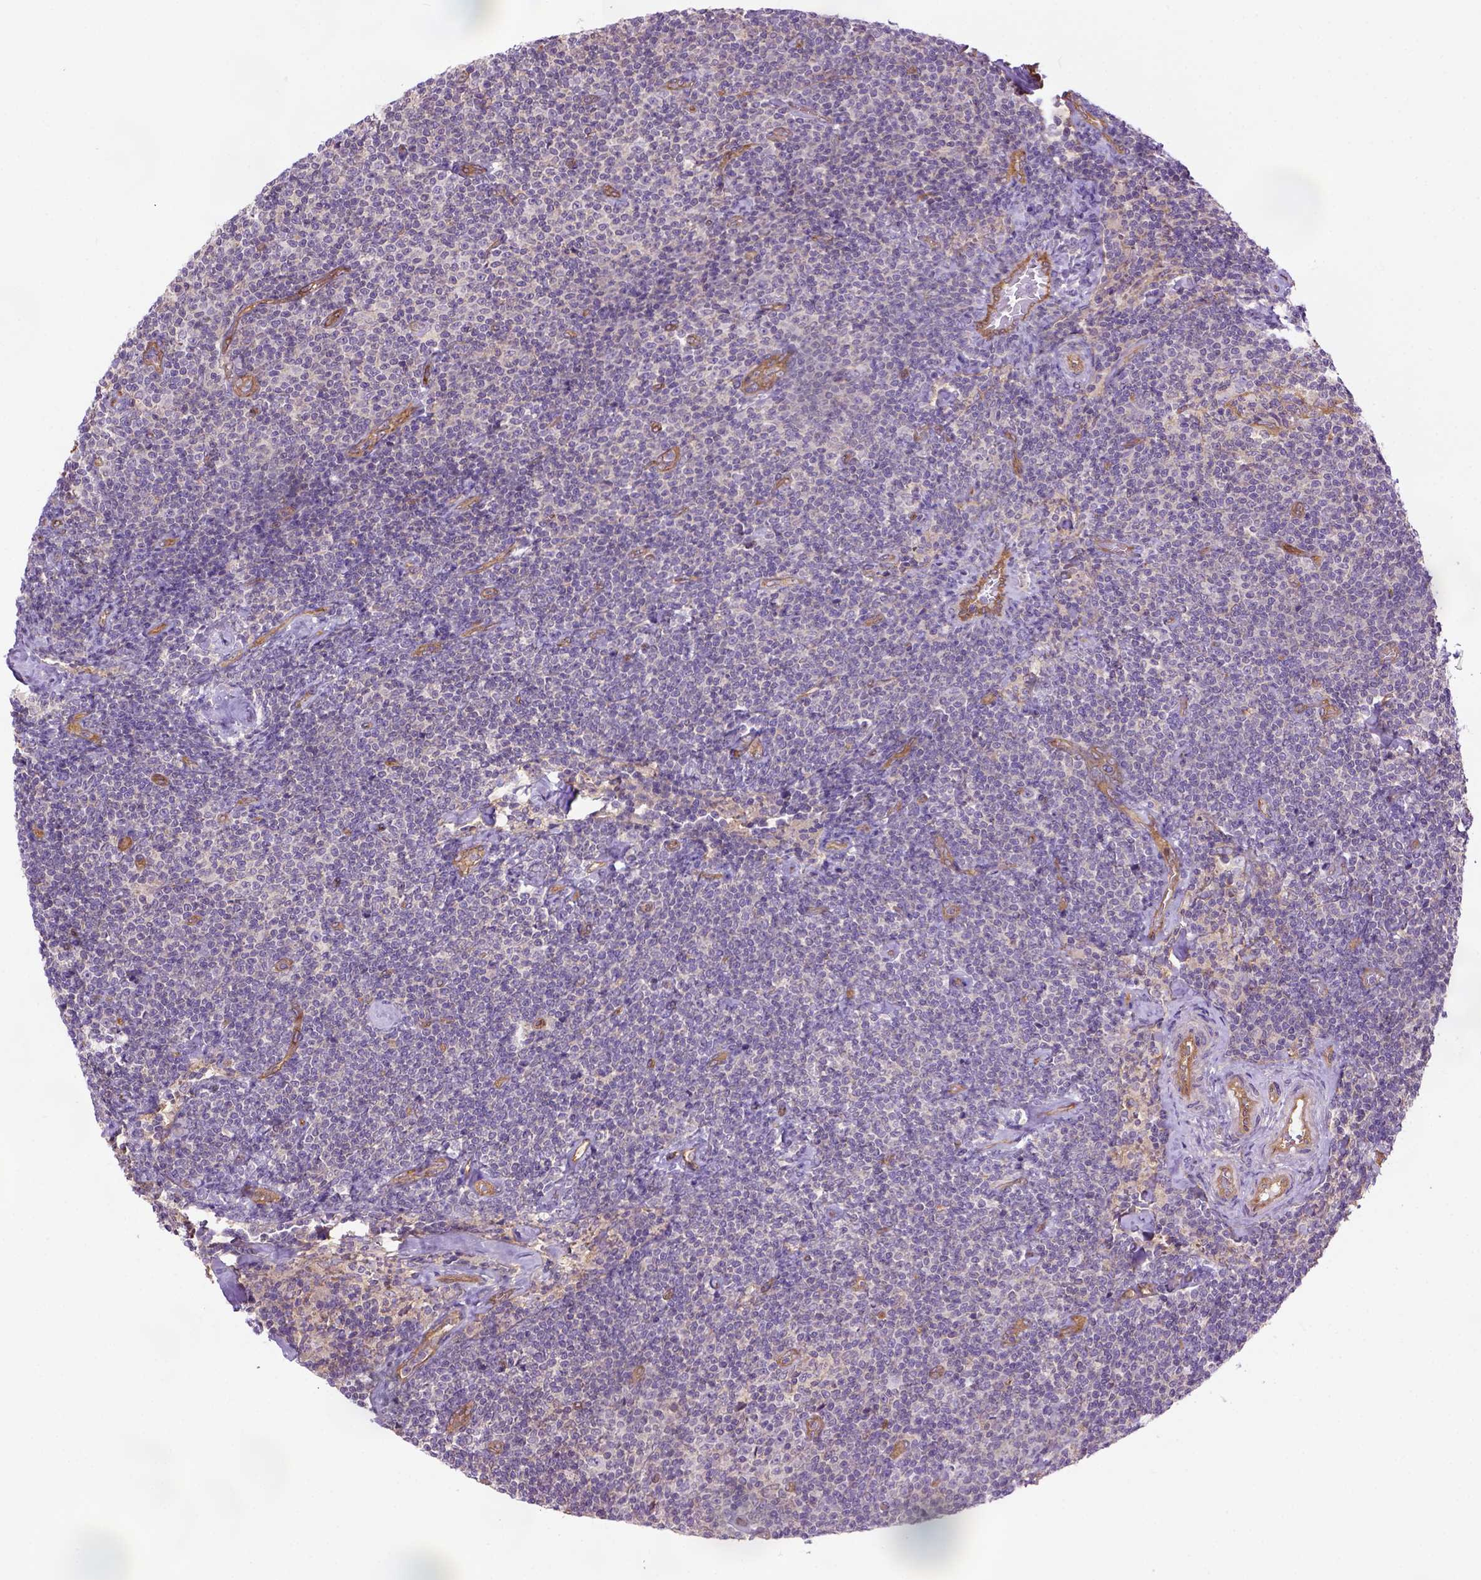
{"staining": {"intensity": "negative", "quantity": "none", "location": "none"}, "tissue": "lymphoma", "cell_type": "Tumor cells", "image_type": "cancer", "snomed": [{"axis": "morphology", "description": "Malignant lymphoma, non-Hodgkin's type, Low grade"}, {"axis": "topography", "description": "Lymph node"}], "caption": "DAB immunohistochemical staining of human low-grade malignant lymphoma, non-Hodgkin's type shows no significant positivity in tumor cells.", "gene": "CASKIN2", "patient": {"sex": "male", "age": 81}}